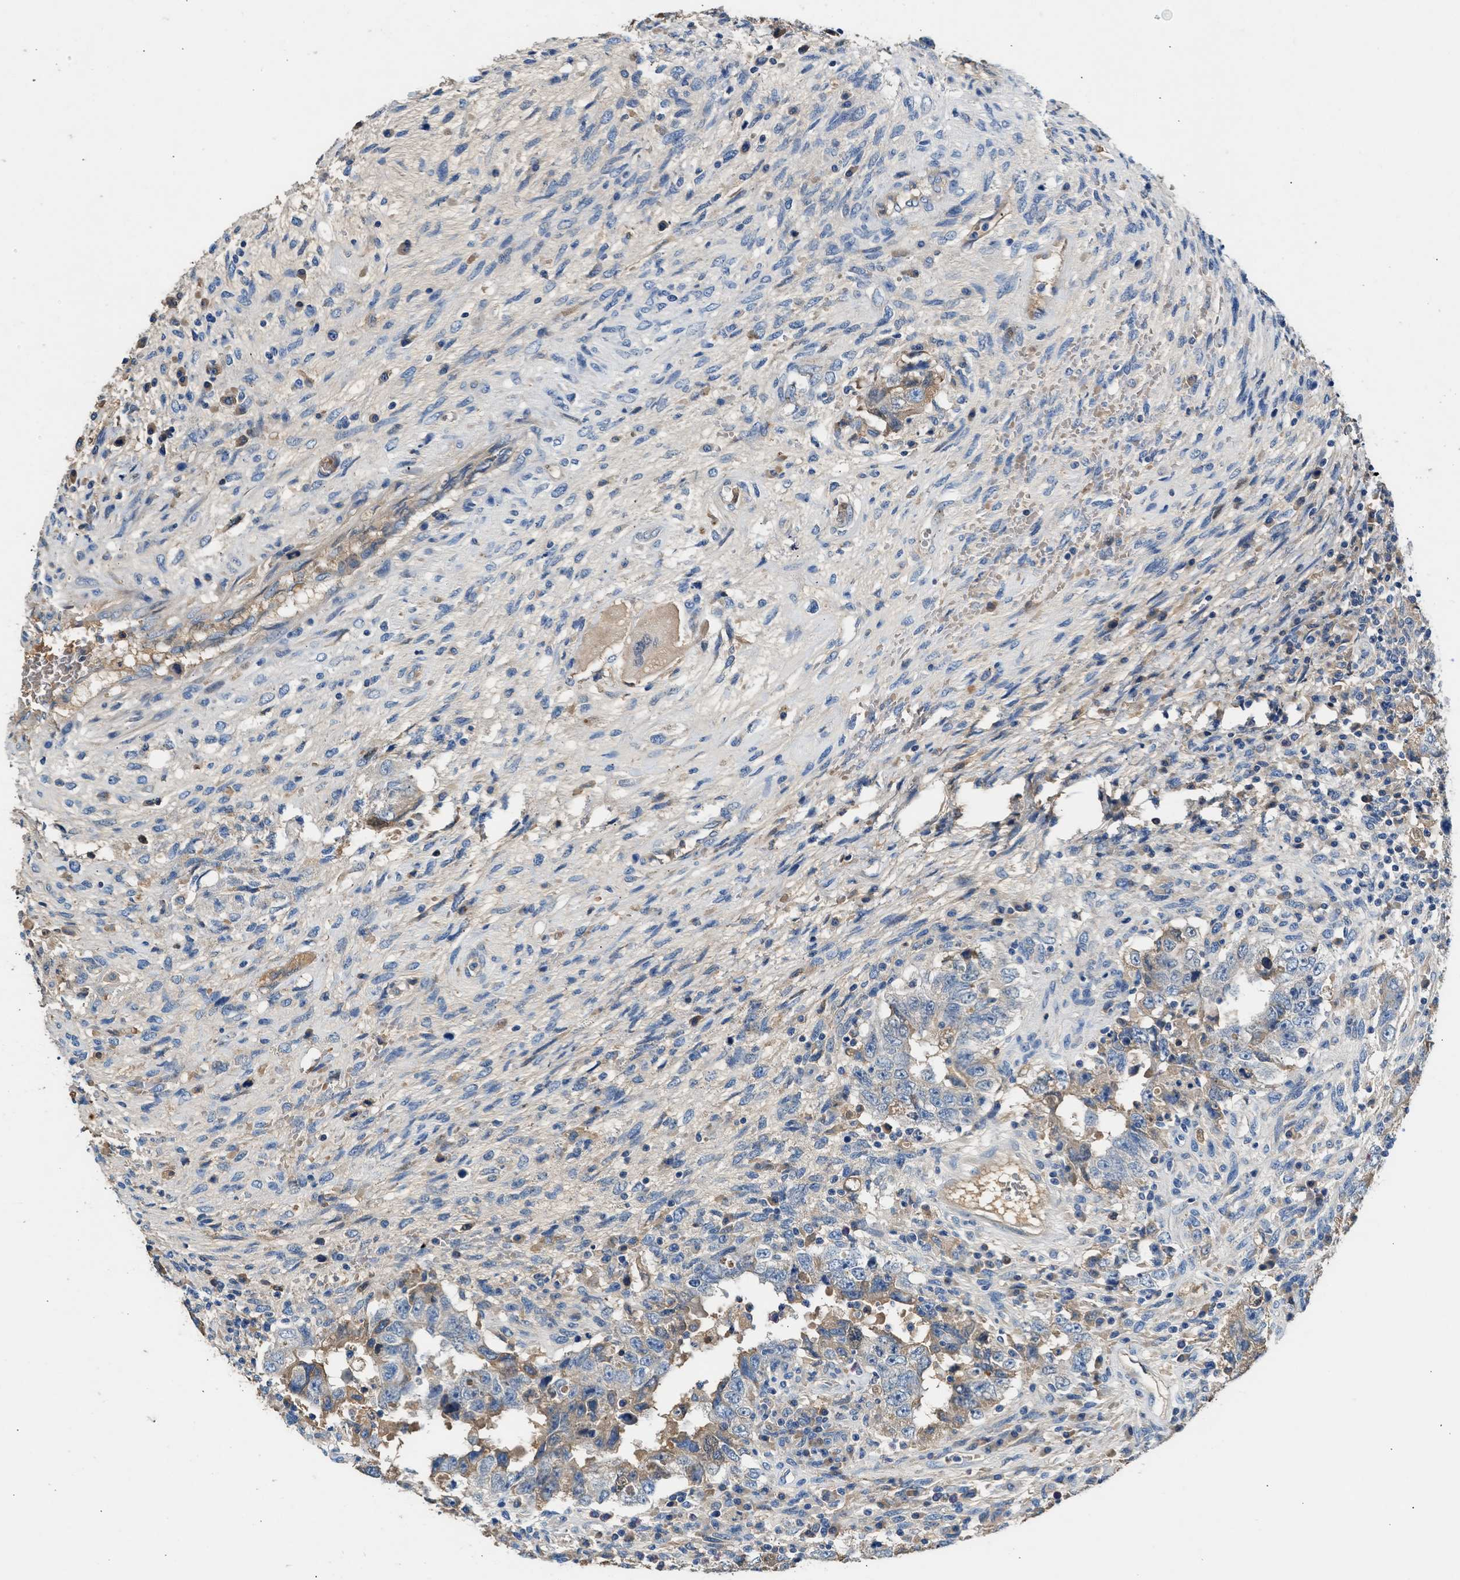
{"staining": {"intensity": "weak", "quantity": "<25%", "location": "cytoplasmic/membranous"}, "tissue": "testis cancer", "cell_type": "Tumor cells", "image_type": "cancer", "snomed": [{"axis": "morphology", "description": "Carcinoma, Embryonal, NOS"}, {"axis": "topography", "description": "Testis"}], "caption": "An immunohistochemistry (IHC) photomicrograph of testis embryonal carcinoma is shown. There is no staining in tumor cells of testis embryonal carcinoma.", "gene": "RWDD2B", "patient": {"sex": "male", "age": 26}}